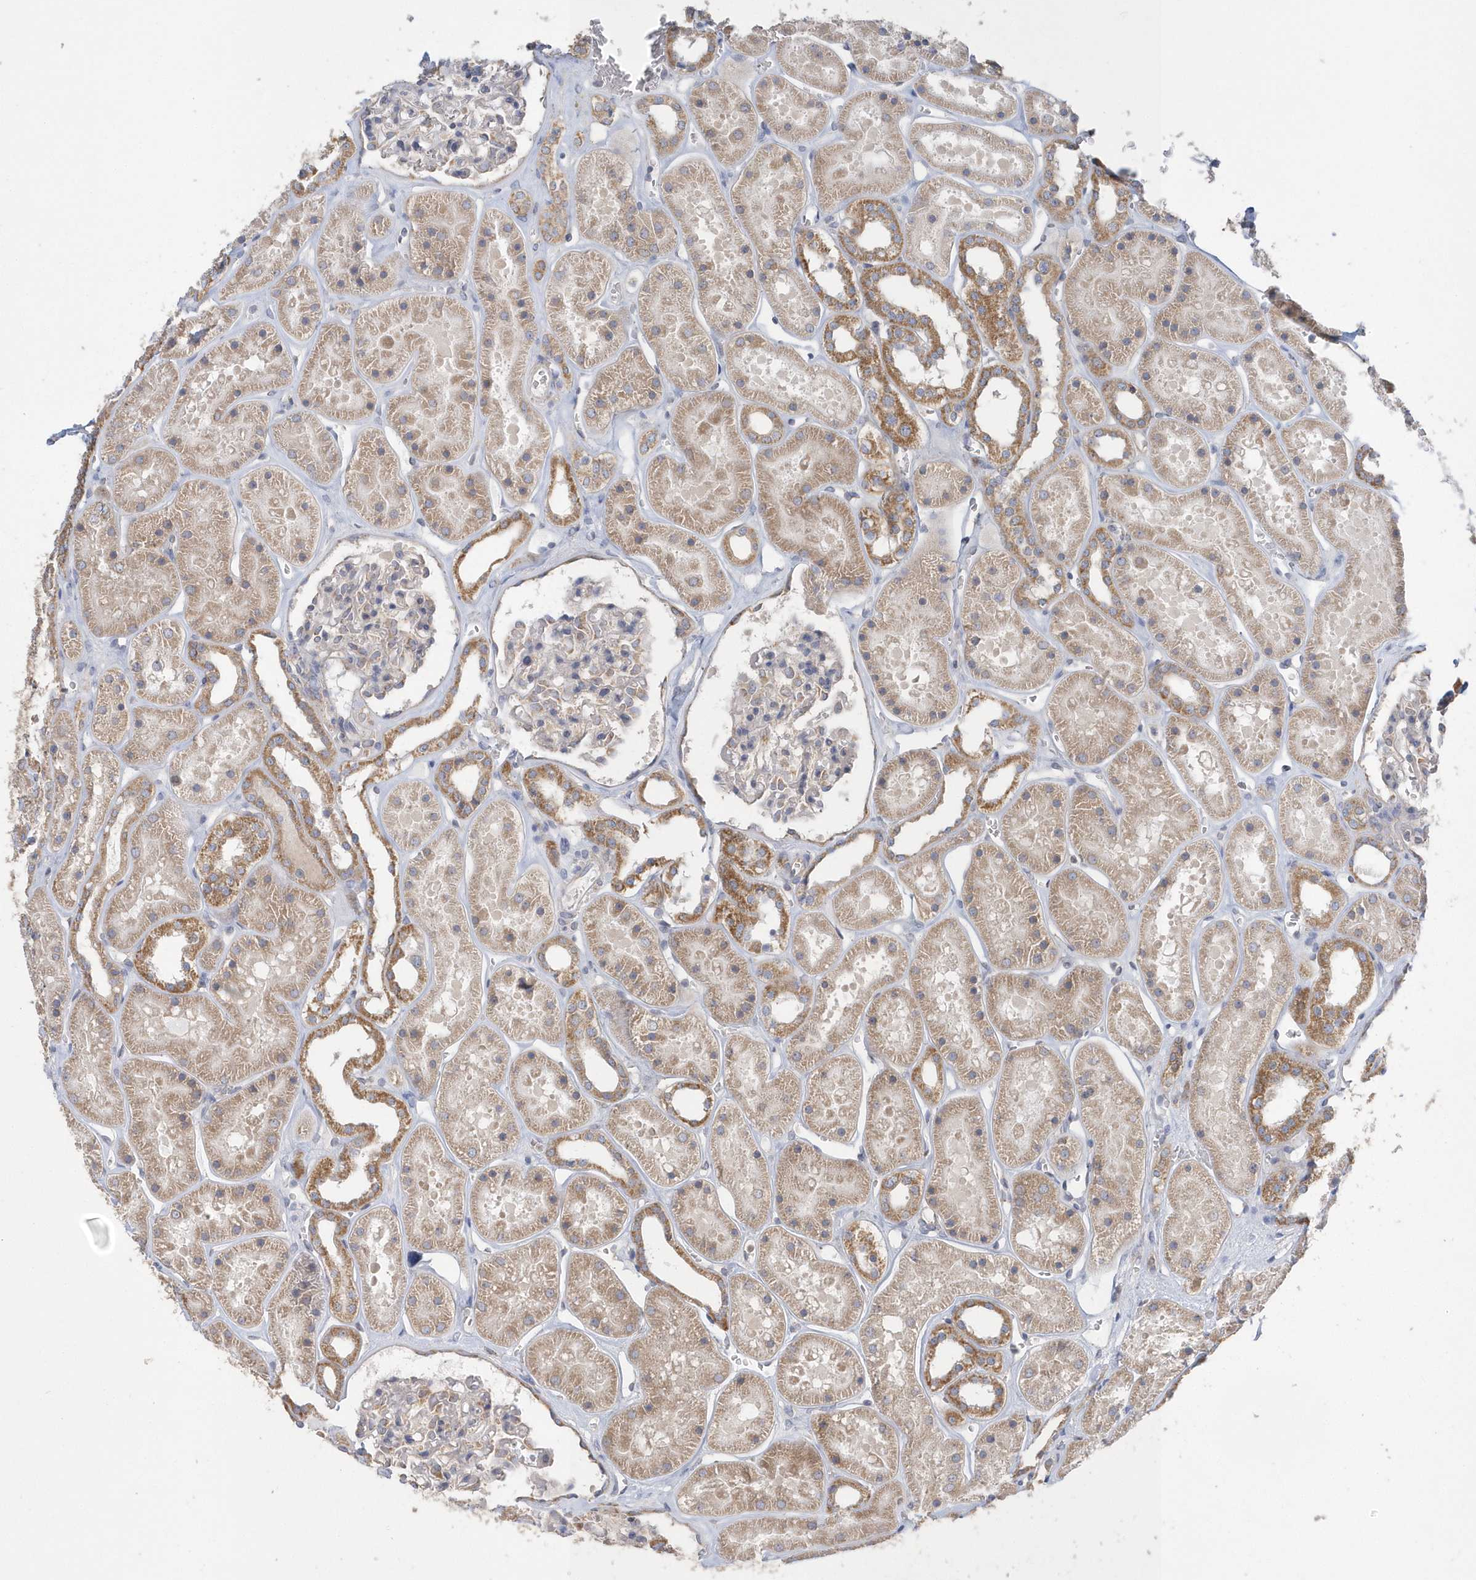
{"staining": {"intensity": "moderate", "quantity": "<25%", "location": "cytoplasmic/membranous"}, "tissue": "kidney", "cell_type": "Cells in glomeruli", "image_type": "normal", "snomed": [{"axis": "morphology", "description": "Normal tissue, NOS"}, {"axis": "topography", "description": "Kidney"}], "caption": "Human kidney stained for a protein (brown) reveals moderate cytoplasmic/membranous positive positivity in about <25% of cells in glomeruli.", "gene": "SPATA5", "patient": {"sex": "female", "age": 41}}